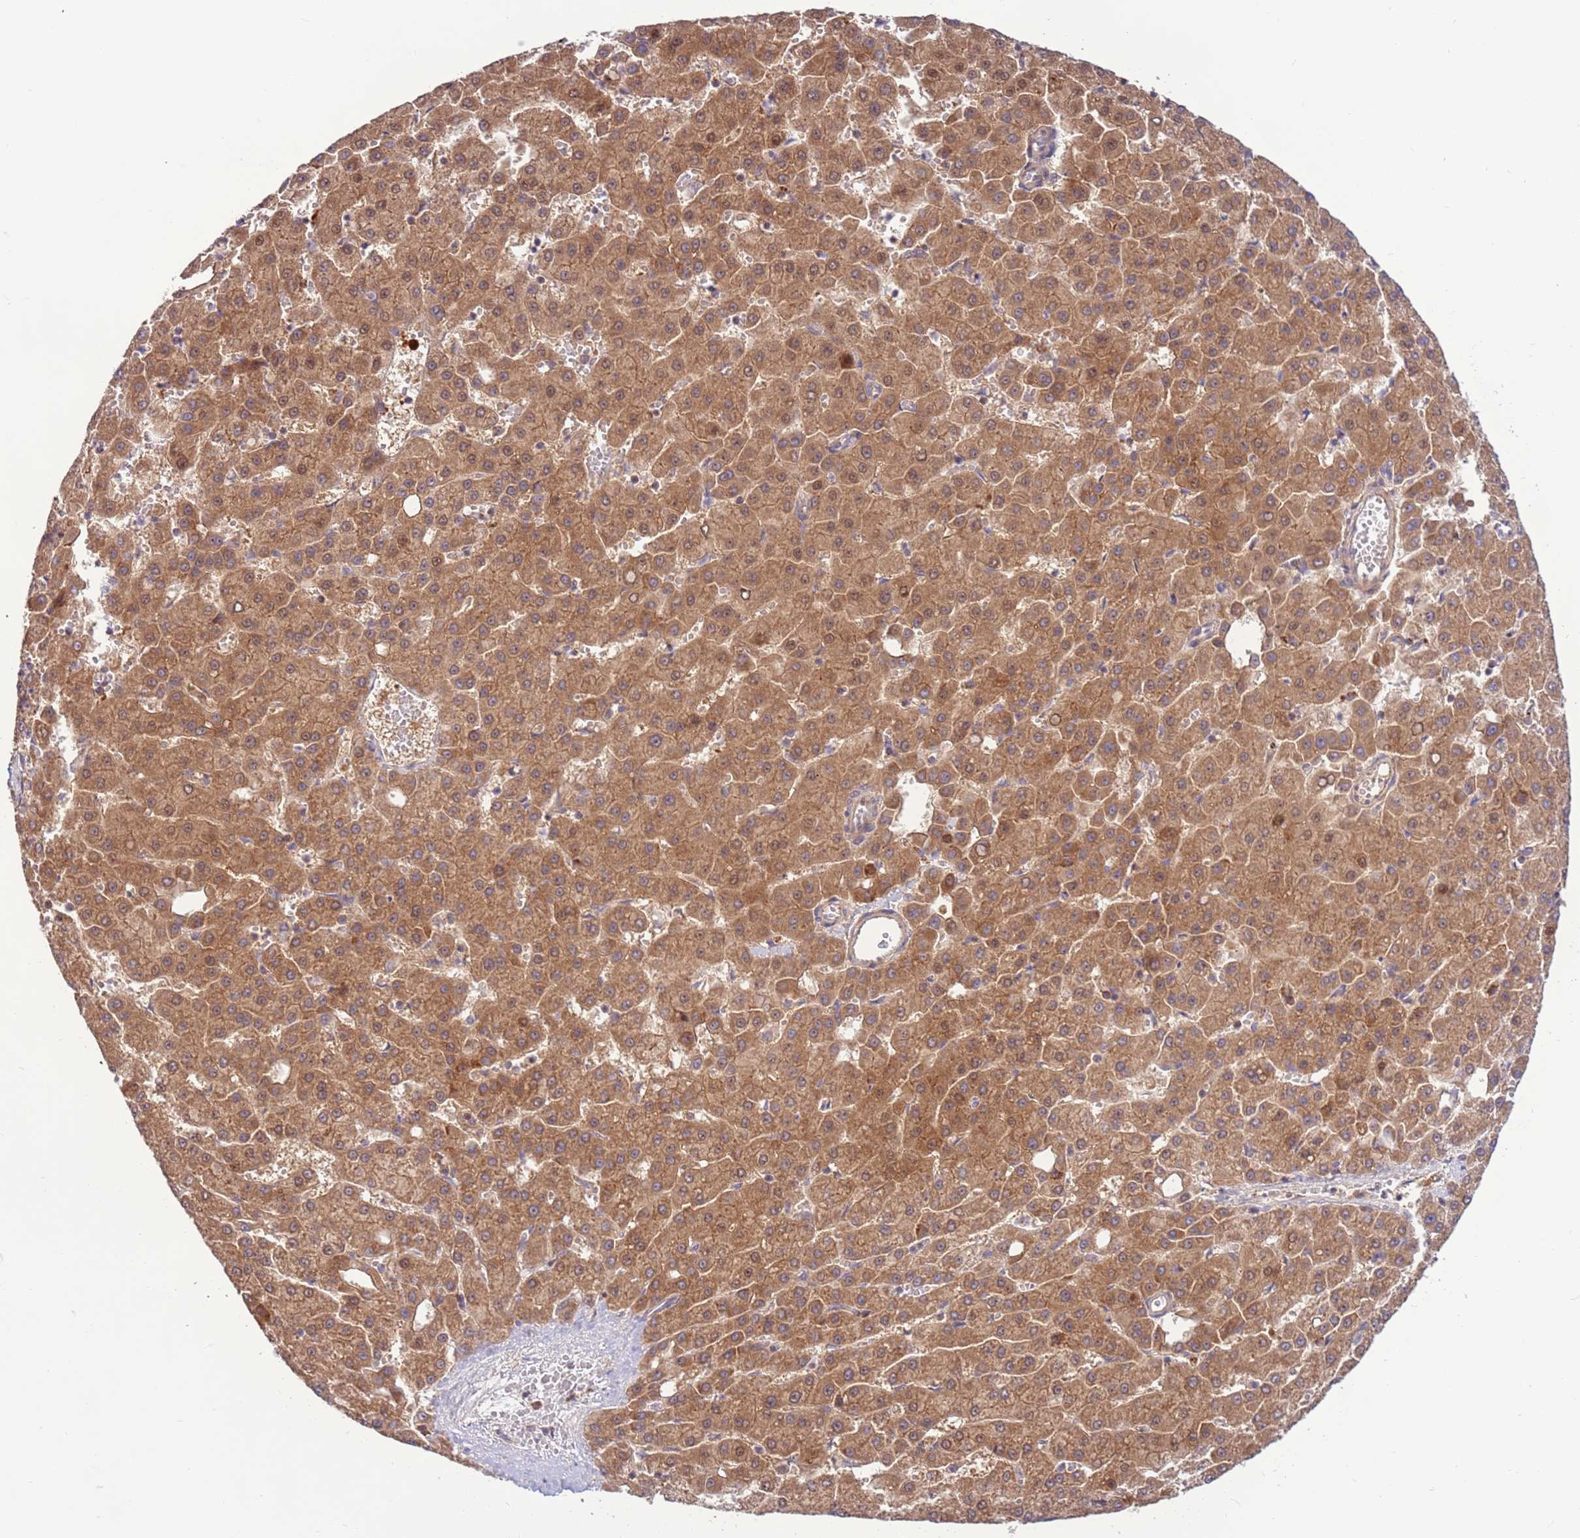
{"staining": {"intensity": "moderate", "quantity": ">75%", "location": "cytoplasmic/membranous"}, "tissue": "liver cancer", "cell_type": "Tumor cells", "image_type": "cancer", "snomed": [{"axis": "morphology", "description": "Carcinoma, Hepatocellular, NOS"}, {"axis": "topography", "description": "Liver"}], "caption": "High-magnification brightfield microscopy of liver cancer stained with DAB (brown) and counterstained with hematoxylin (blue). tumor cells exhibit moderate cytoplasmic/membranous expression is appreciated in approximately>75% of cells.", "gene": "DDX19B", "patient": {"sex": "male", "age": 47}}